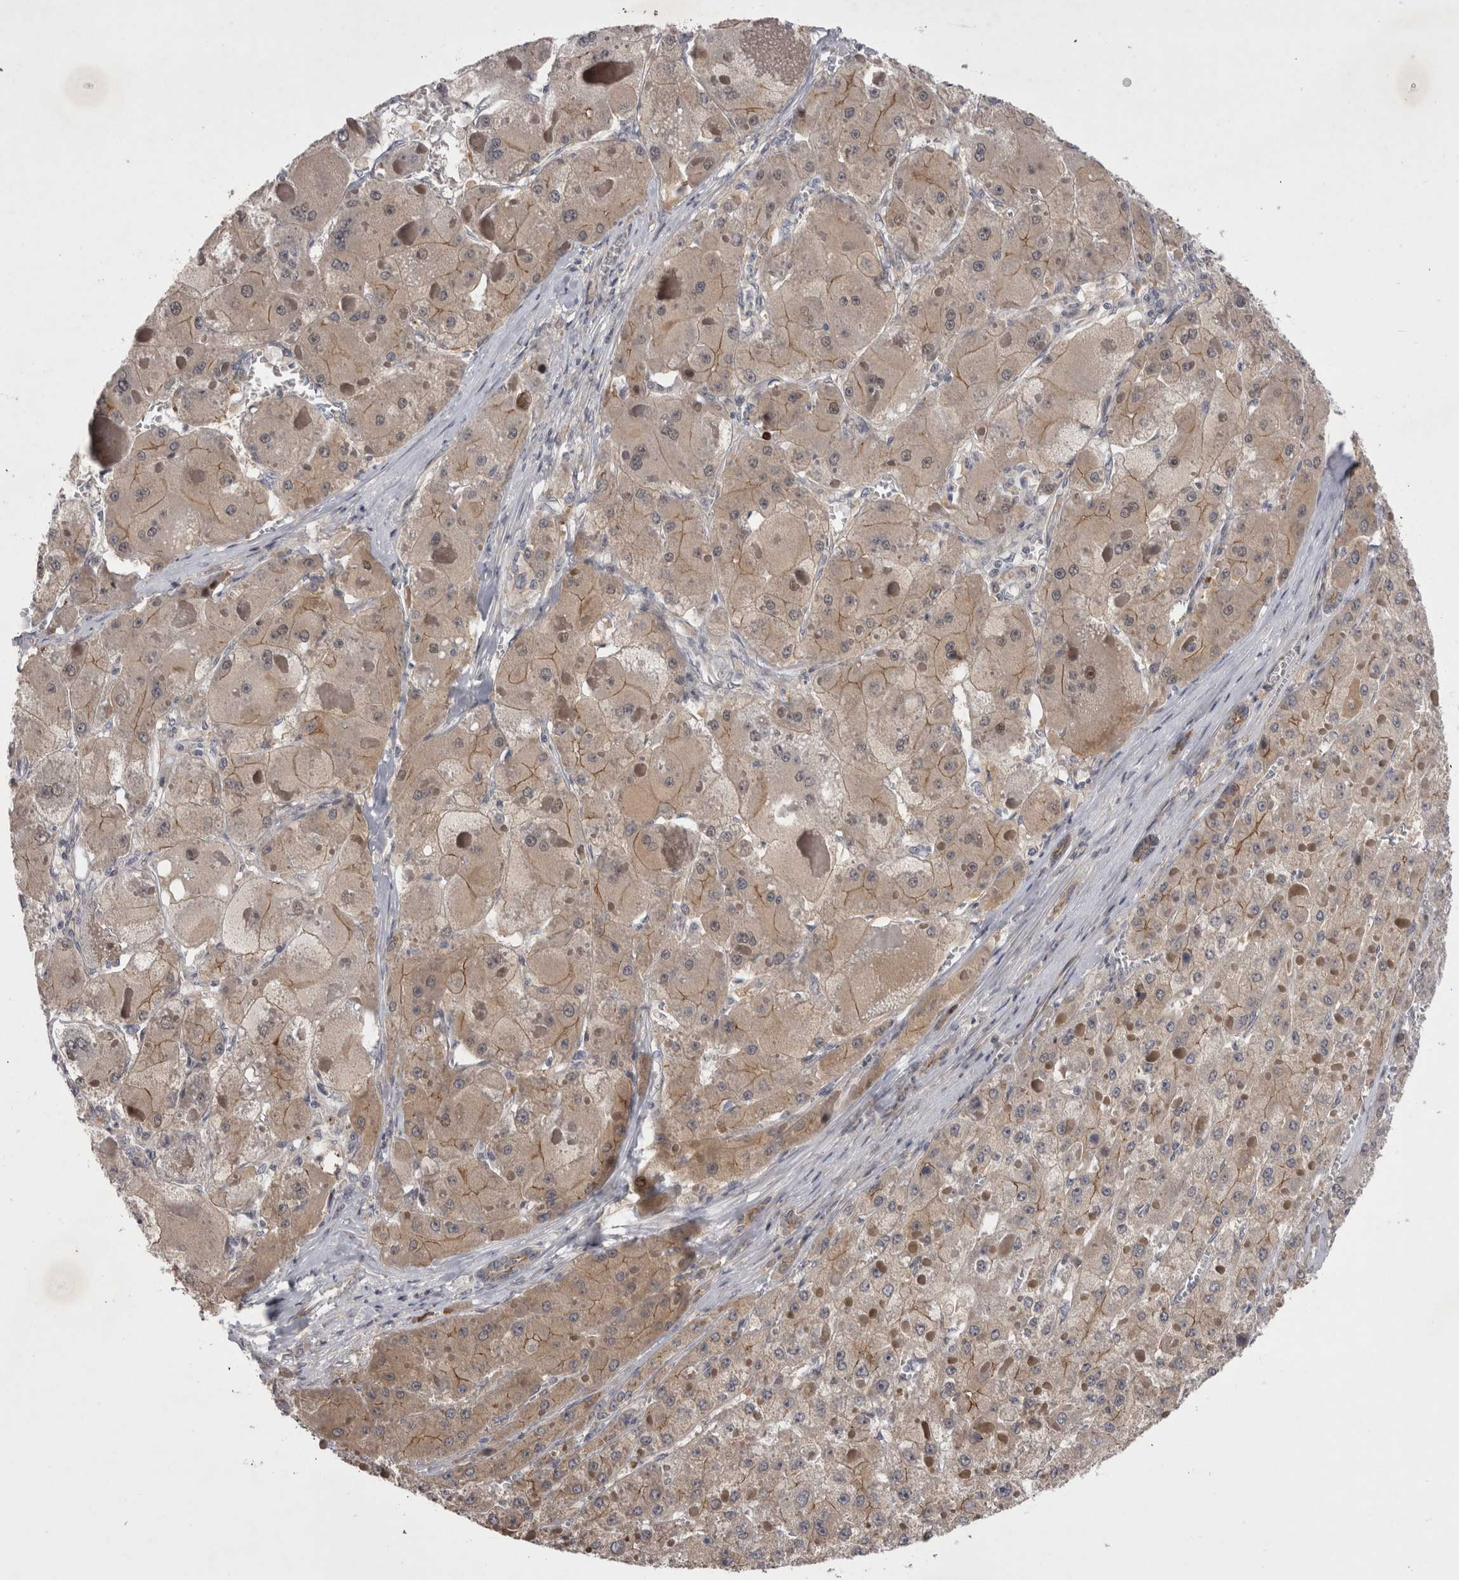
{"staining": {"intensity": "weak", "quantity": ">75%", "location": "cytoplasmic/membranous"}, "tissue": "liver cancer", "cell_type": "Tumor cells", "image_type": "cancer", "snomed": [{"axis": "morphology", "description": "Carcinoma, Hepatocellular, NOS"}, {"axis": "topography", "description": "Liver"}], "caption": "Hepatocellular carcinoma (liver) was stained to show a protein in brown. There is low levels of weak cytoplasmic/membranous staining in approximately >75% of tumor cells. (IHC, brightfield microscopy, high magnification).", "gene": "NENF", "patient": {"sex": "female", "age": 73}}